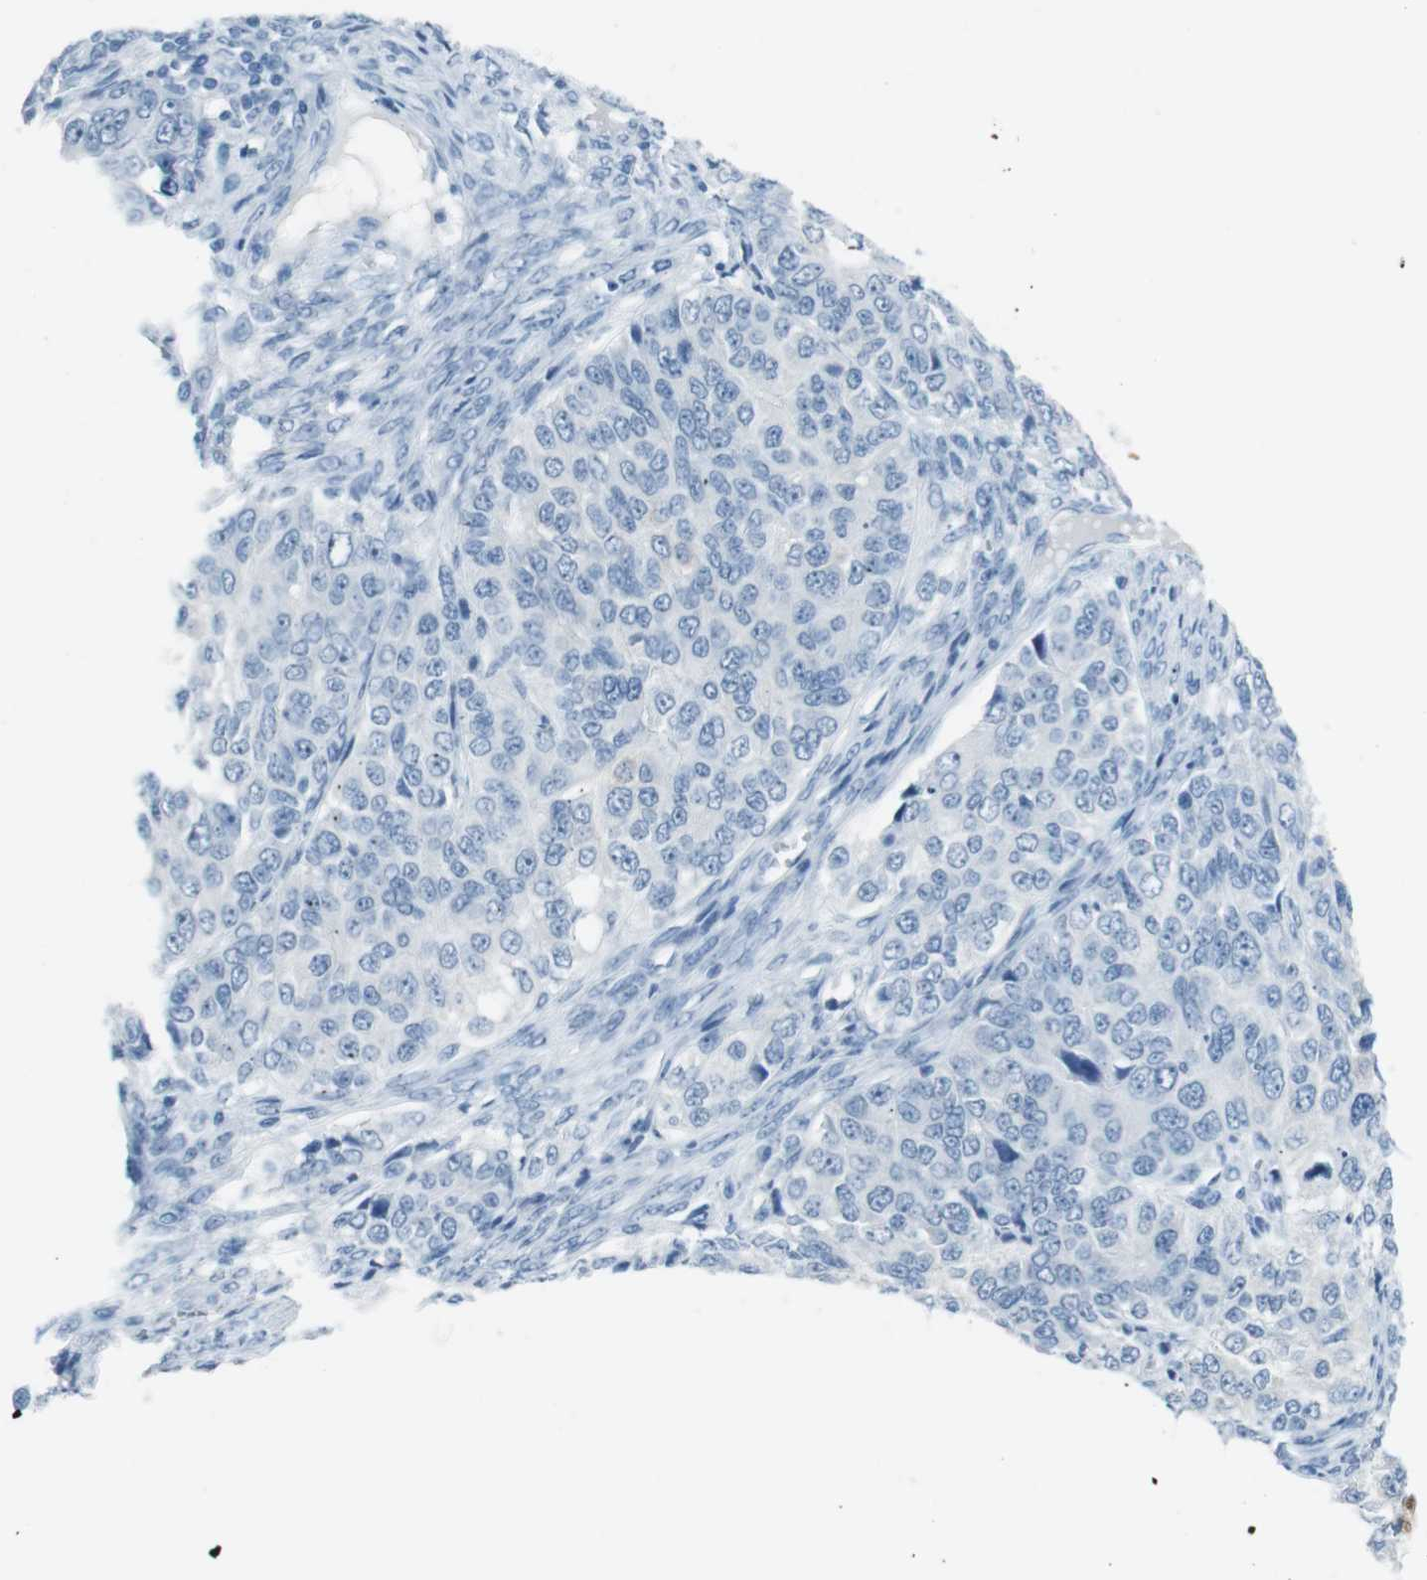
{"staining": {"intensity": "negative", "quantity": "none", "location": "none"}, "tissue": "ovarian cancer", "cell_type": "Tumor cells", "image_type": "cancer", "snomed": [{"axis": "morphology", "description": "Carcinoma, endometroid"}, {"axis": "topography", "description": "Ovary"}], "caption": "Tumor cells are negative for brown protein staining in endometroid carcinoma (ovarian).", "gene": "TMEM207", "patient": {"sex": "female", "age": 51}}